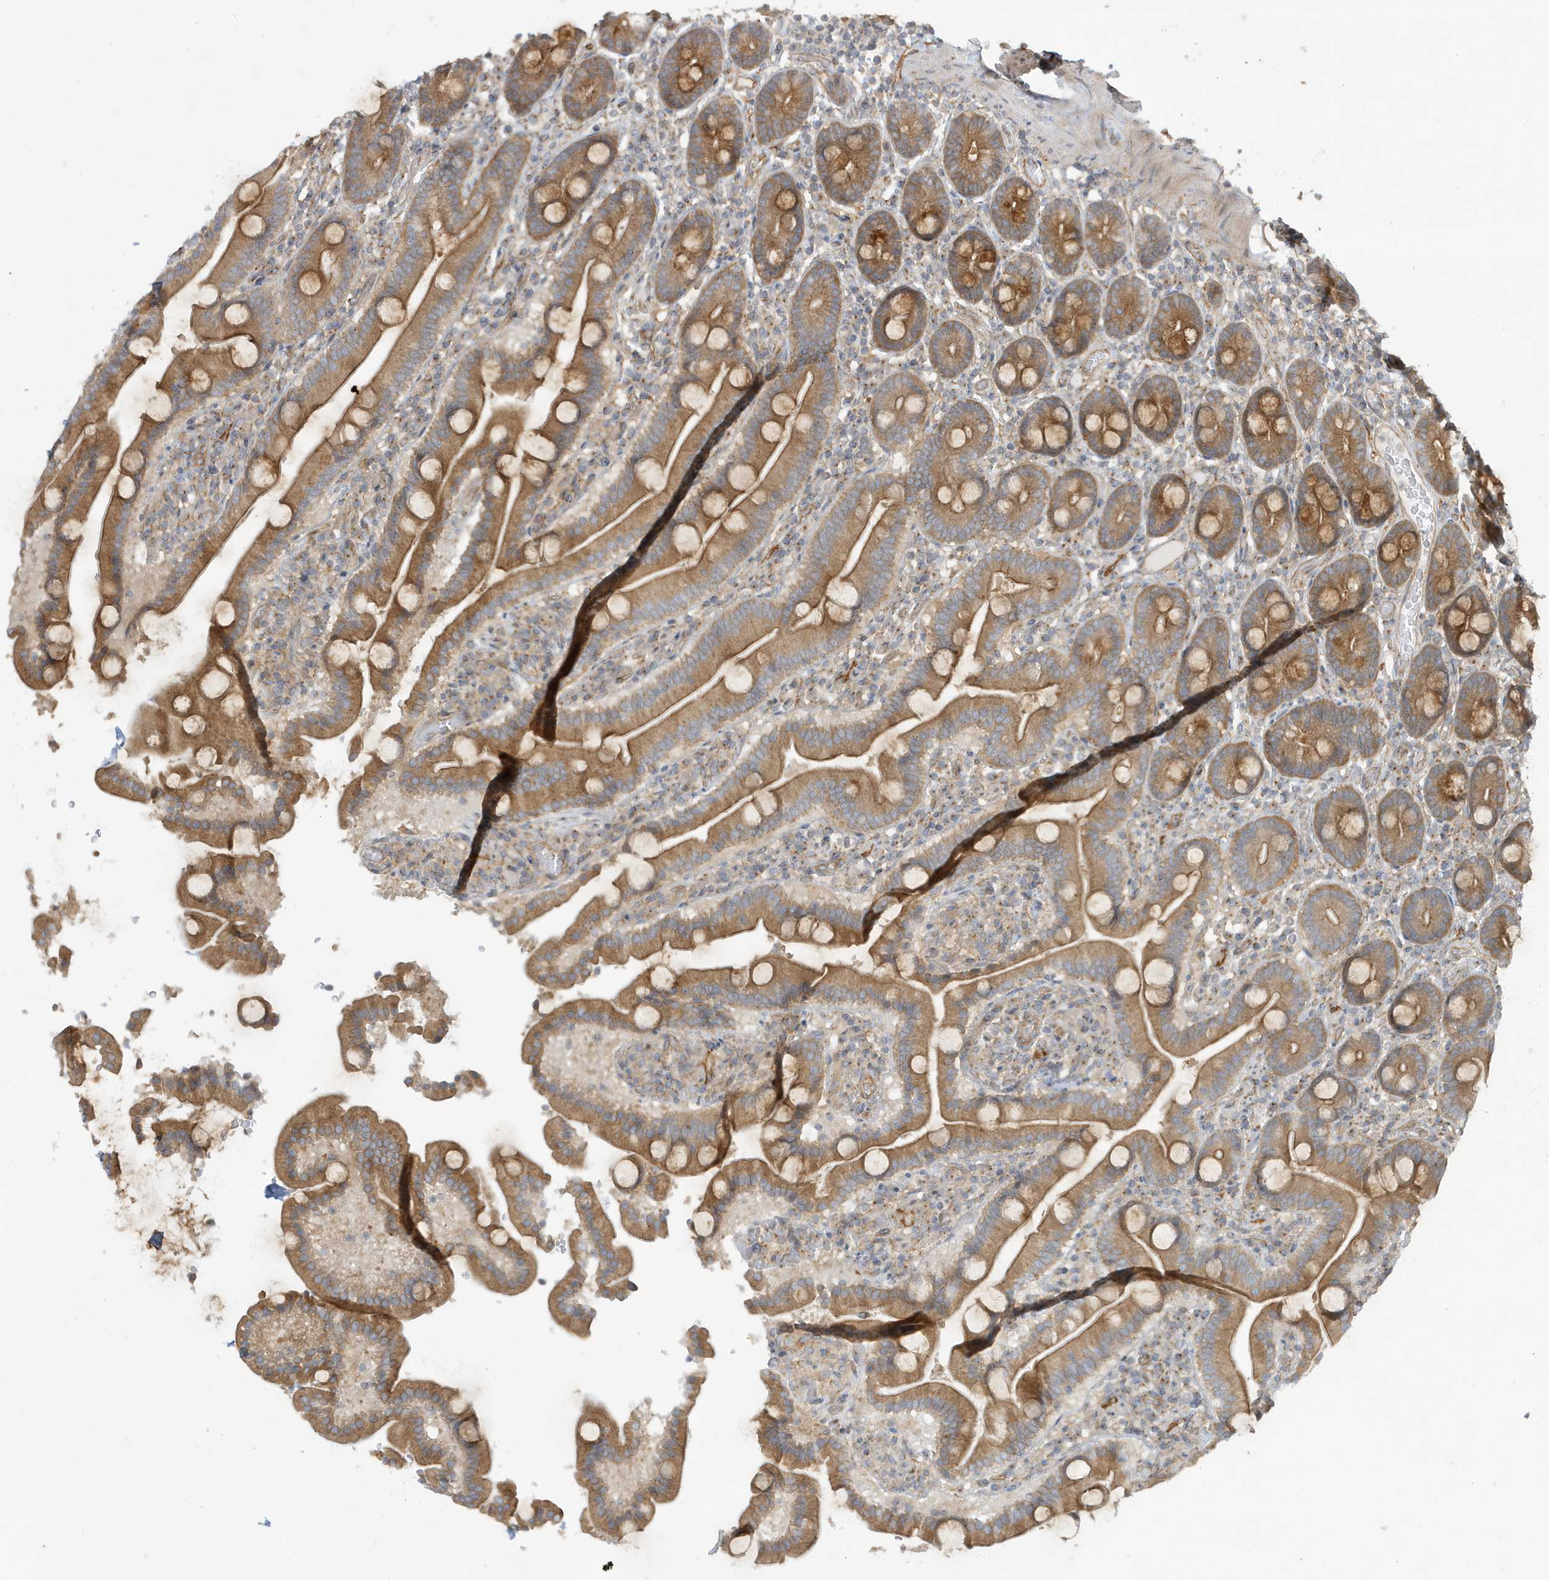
{"staining": {"intensity": "moderate", "quantity": ">75%", "location": "cytoplasmic/membranous"}, "tissue": "duodenum", "cell_type": "Glandular cells", "image_type": "normal", "snomed": [{"axis": "morphology", "description": "Normal tissue, NOS"}, {"axis": "topography", "description": "Duodenum"}], "caption": "Immunohistochemical staining of normal duodenum reveals moderate cytoplasmic/membranous protein positivity in approximately >75% of glandular cells.", "gene": "ATP23", "patient": {"sex": "male", "age": 55}}